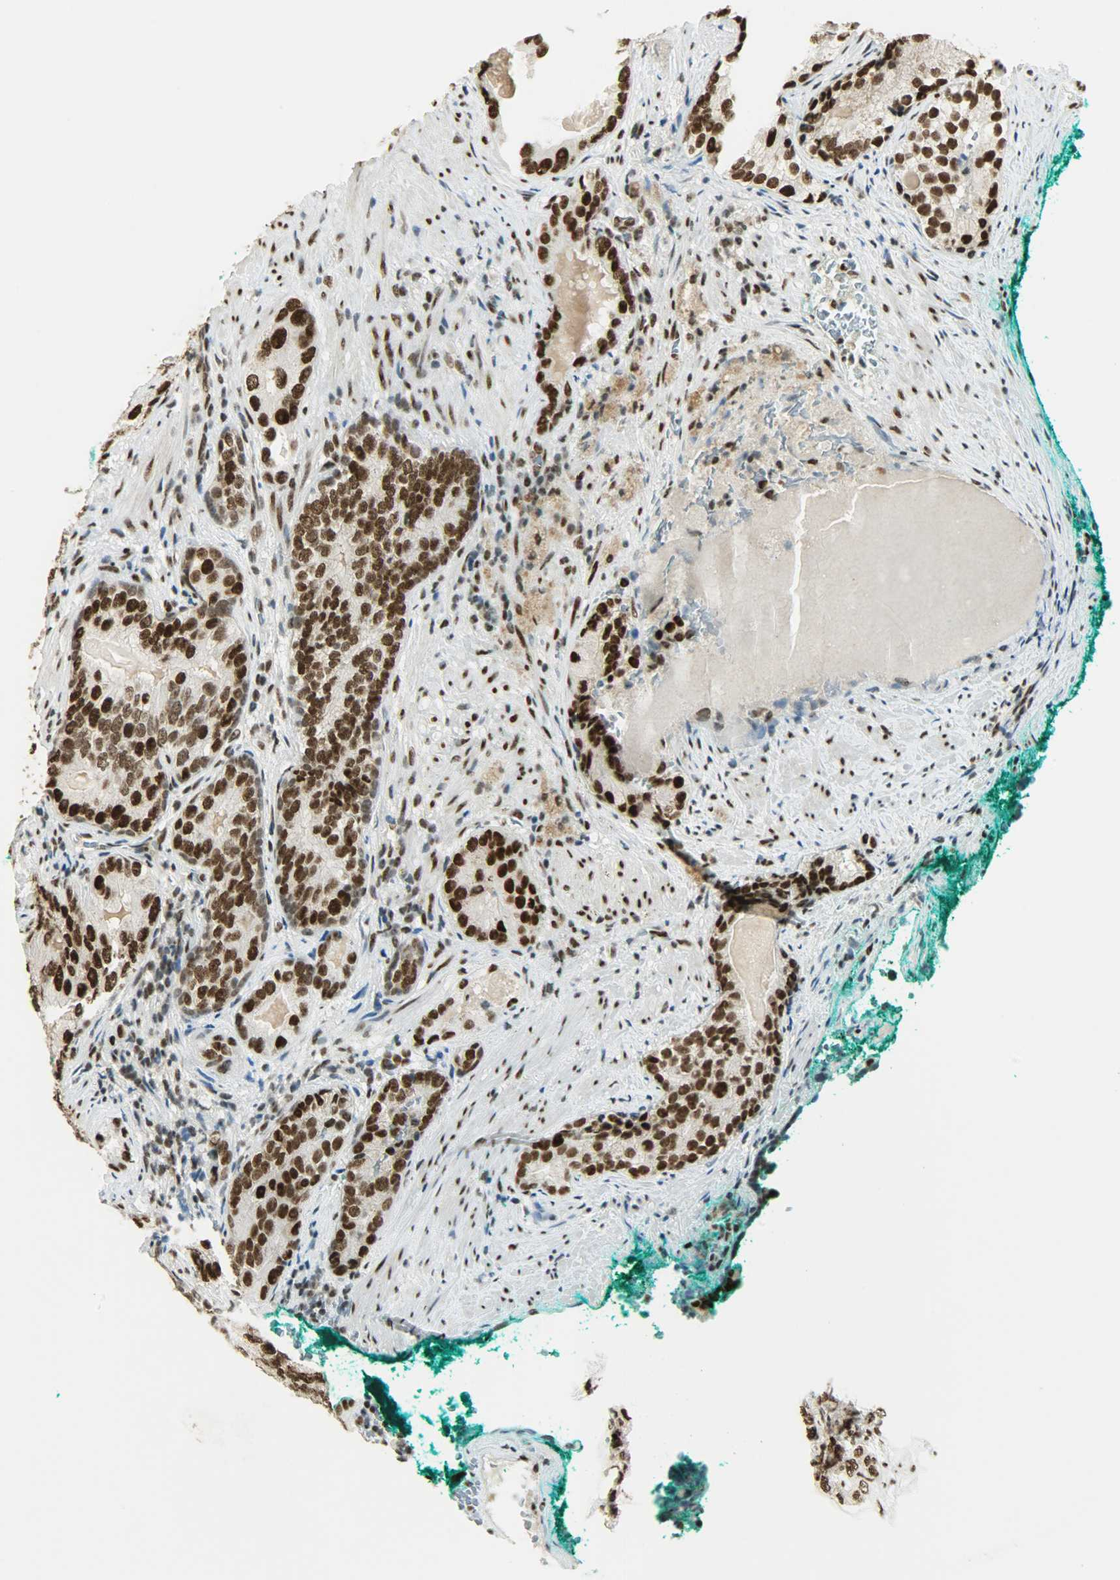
{"staining": {"intensity": "strong", "quantity": ">75%", "location": "nuclear"}, "tissue": "prostate cancer", "cell_type": "Tumor cells", "image_type": "cancer", "snomed": [{"axis": "morphology", "description": "Adenocarcinoma, High grade"}, {"axis": "topography", "description": "Prostate"}], "caption": "This photomicrograph shows IHC staining of human adenocarcinoma (high-grade) (prostate), with high strong nuclear expression in approximately >75% of tumor cells.", "gene": "MYEF2", "patient": {"sex": "male", "age": 66}}